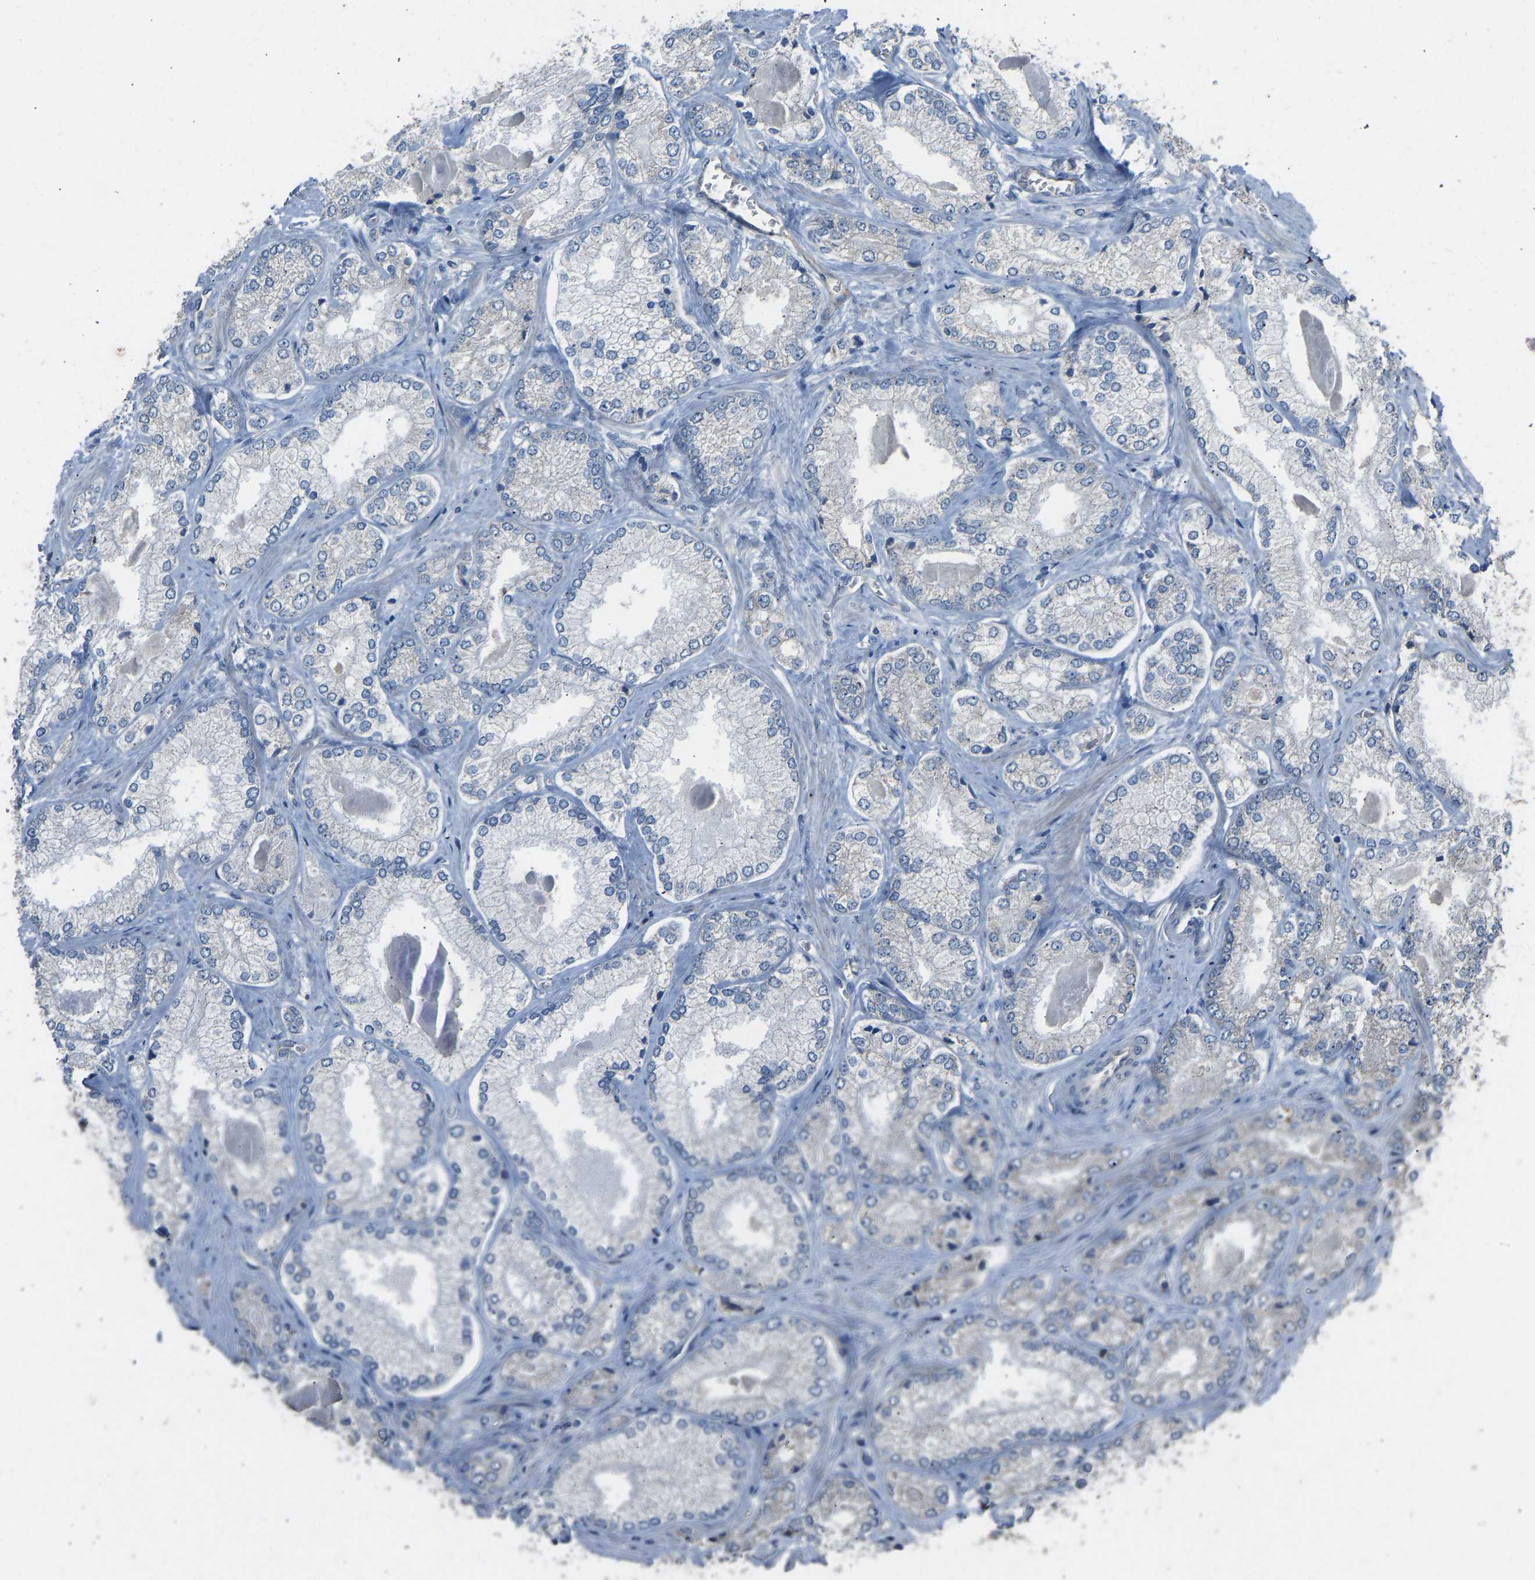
{"staining": {"intensity": "negative", "quantity": "none", "location": "none"}, "tissue": "prostate cancer", "cell_type": "Tumor cells", "image_type": "cancer", "snomed": [{"axis": "morphology", "description": "Adenocarcinoma, Low grade"}, {"axis": "topography", "description": "Prostate"}], "caption": "Immunohistochemistry (IHC) histopathology image of neoplastic tissue: prostate cancer (adenocarcinoma (low-grade)) stained with DAB (3,3'-diaminobenzidine) exhibits no significant protein expression in tumor cells.", "gene": "TGFBR3", "patient": {"sex": "male", "age": 65}}